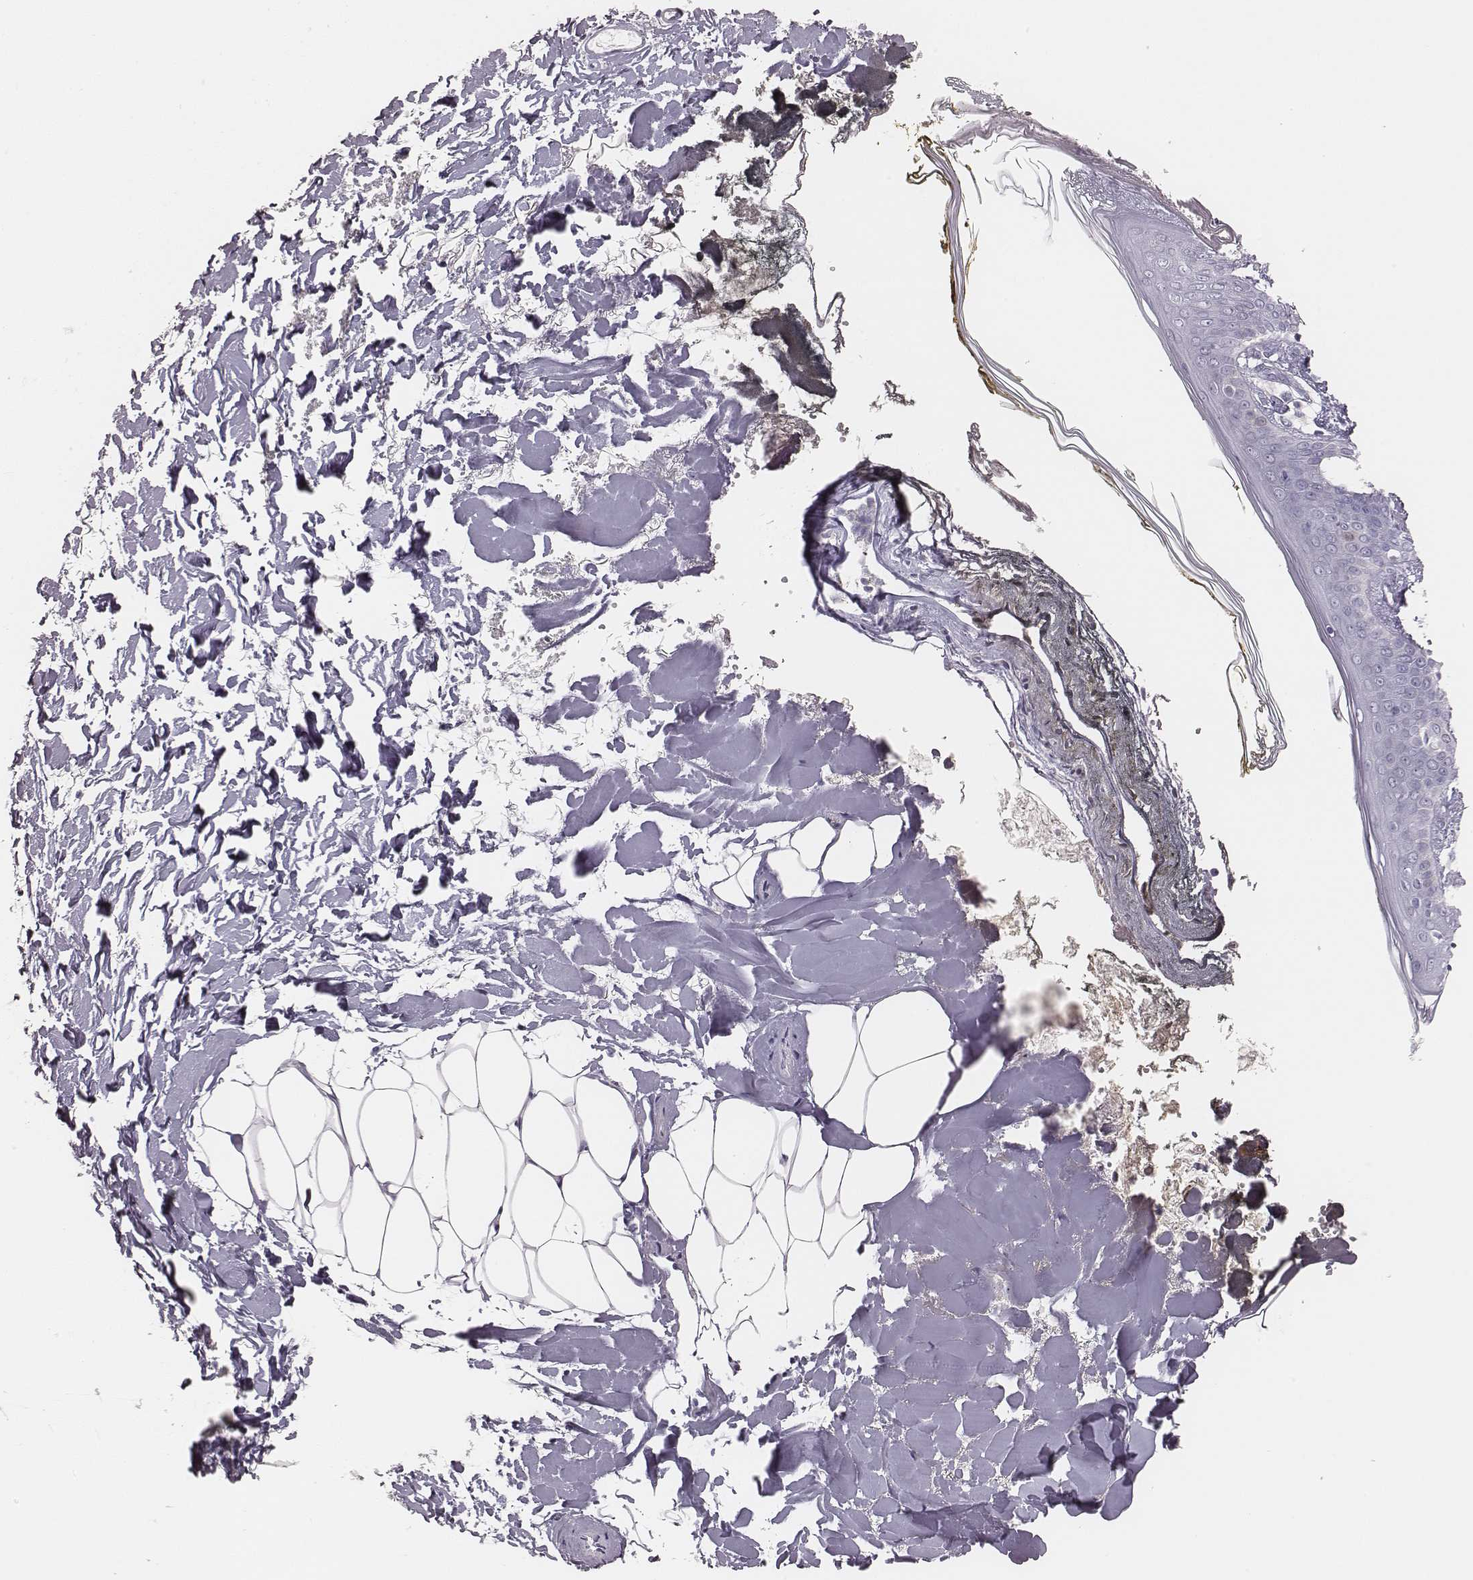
{"staining": {"intensity": "negative", "quantity": "none", "location": "none"}, "tissue": "skin", "cell_type": "Fibroblasts", "image_type": "normal", "snomed": [{"axis": "morphology", "description": "Normal tissue, NOS"}, {"axis": "topography", "description": "Skin"}], "caption": "The micrograph shows no significant expression in fibroblasts of skin. (DAB immunohistochemistry visualized using brightfield microscopy, high magnification).", "gene": "PBK", "patient": {"sex": "female", "age": 34}}